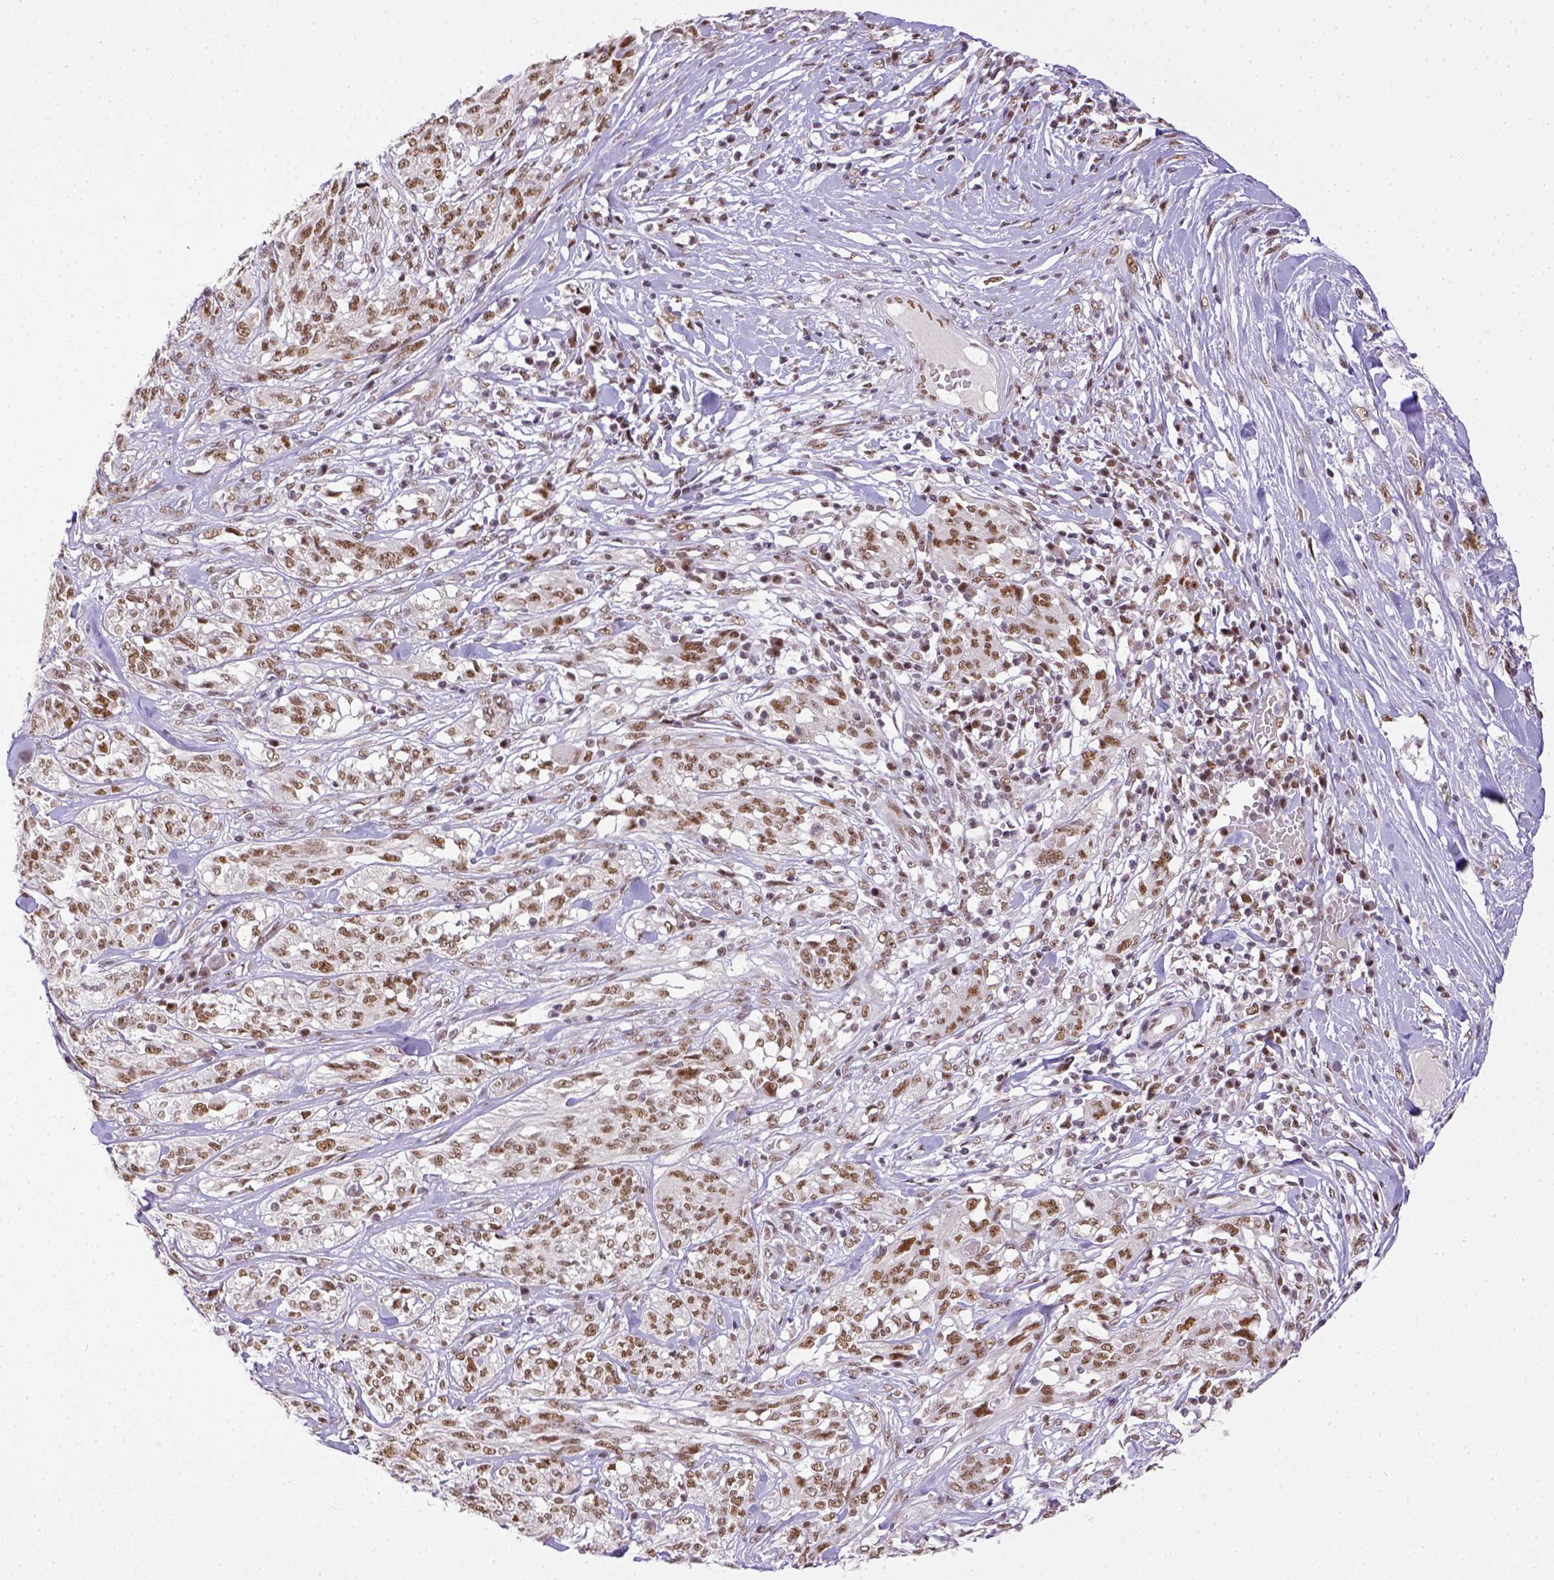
{"staining": {"intensity": "moderate", "quantity": ">75%", "location": "nuclear"}, "tissue": "melanoma", "cell_type": "Tumor cells", "image_type": "cancer", "snomed": [{"axis": "morphology", "description": "Malignant melanoma, NOS"}, {"axis": "topography", "description": "Skin"}], "caption": "Immunohistochemical staining of melanoma shows medium levels of moderate nuclear positivity in approximately >75% of tumor cells.", "gene": "ERCC1", "patient": {"sex": "female", "age": 91}}